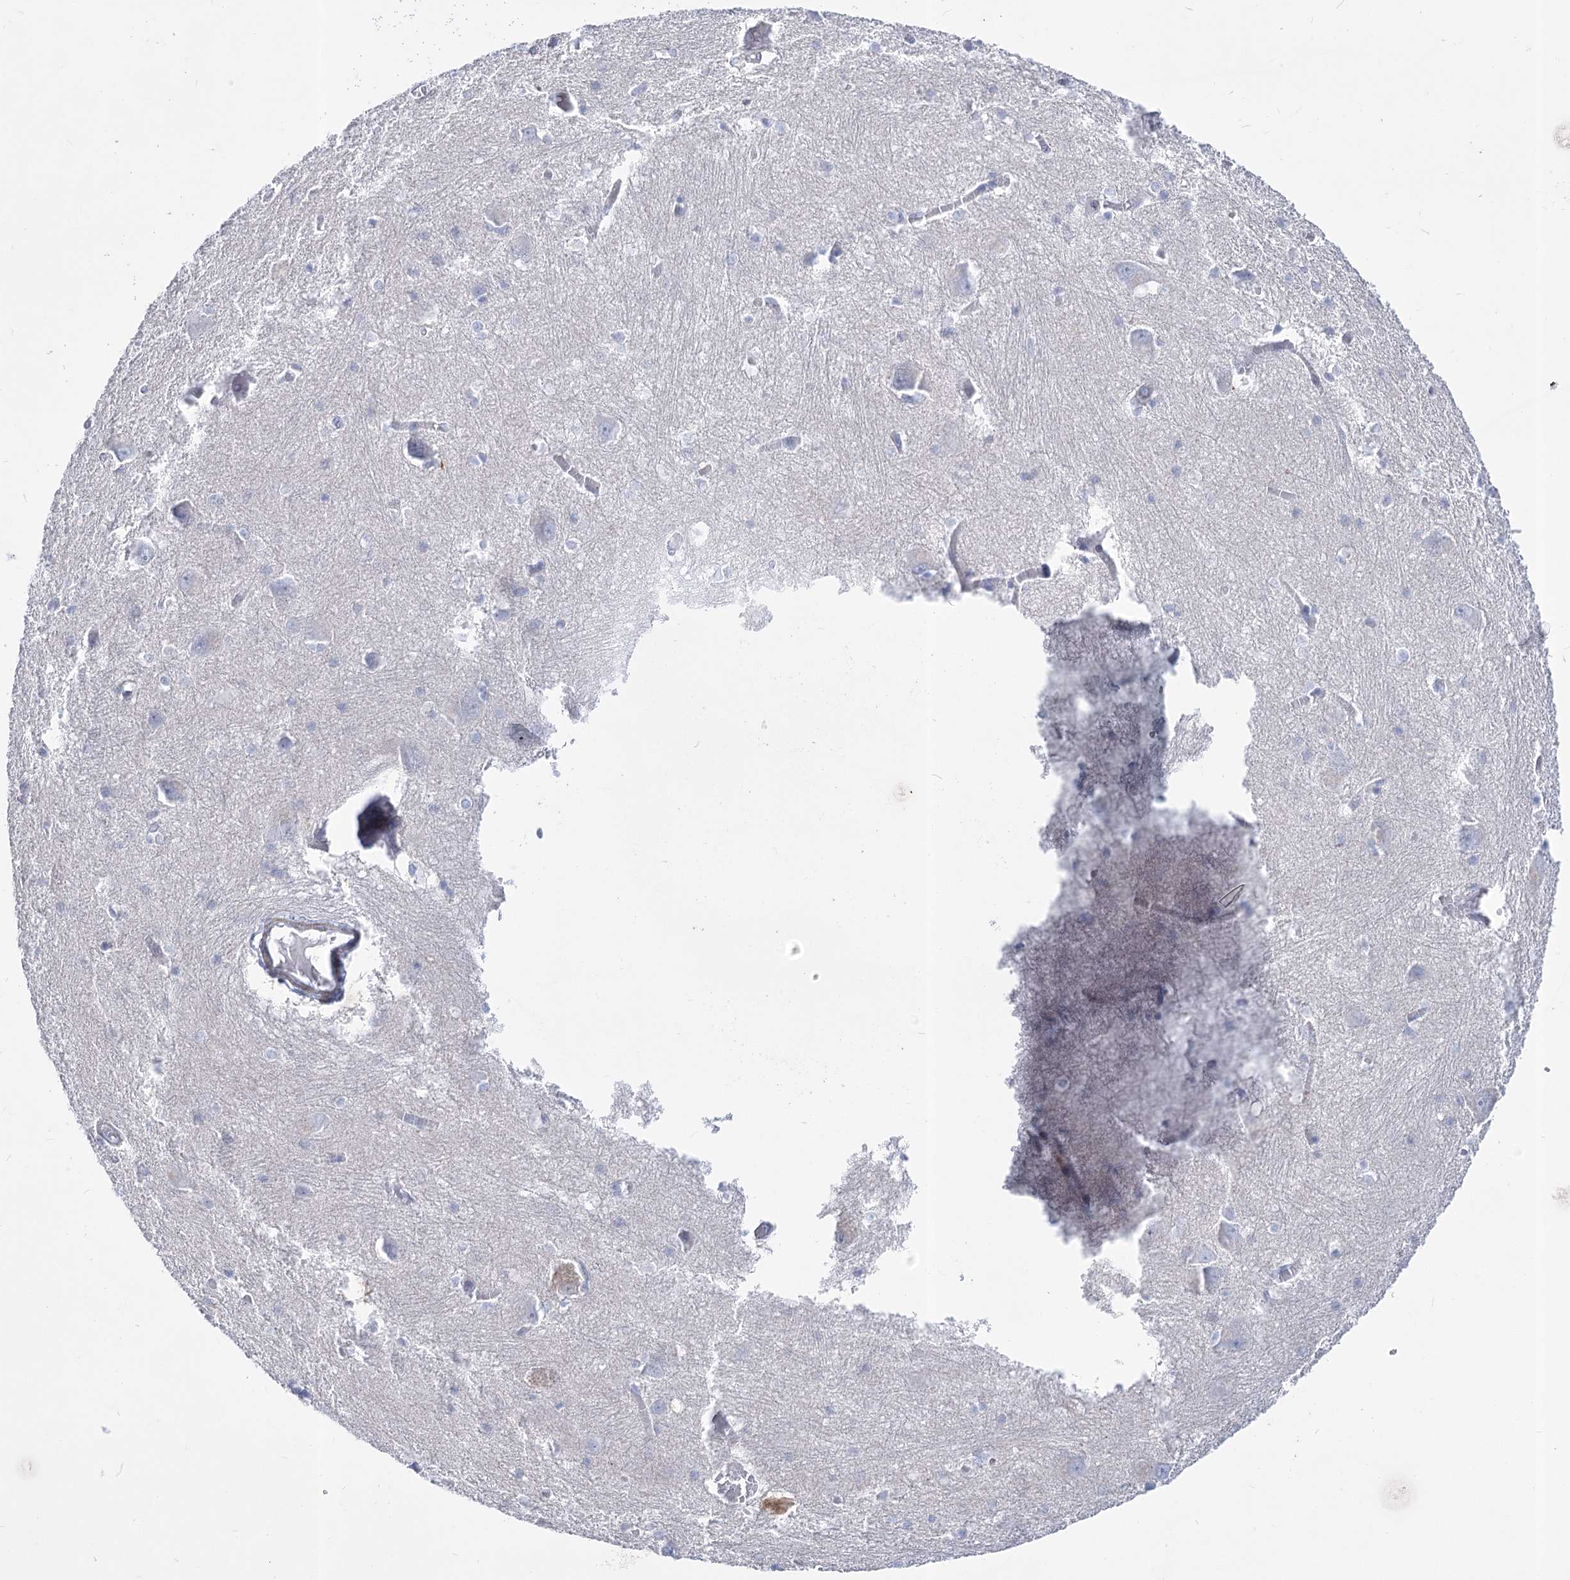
{"staining": {"intensity": "negative", "quantity": "none", "location": "none"}, "tissue": "caudate", "cell_type": "Glial cells", "image_type": "normal", "snomed": [{"axis": "morphology", "description": "Normal tissue, NOS"}, {"axis": "topography", "description": "Lateral ventricle wall"}], "caption": "A histopathology image of caudate stained for a protein reveals no brown staining in glial cells. The staining is performed using DAB (3,3'-diaminobenzidine) brown chromogen with nuclei counter-stained in using hematoxylin.", "gene": "PCDHA1", "patient": {"sex": "male", "age": 37}}